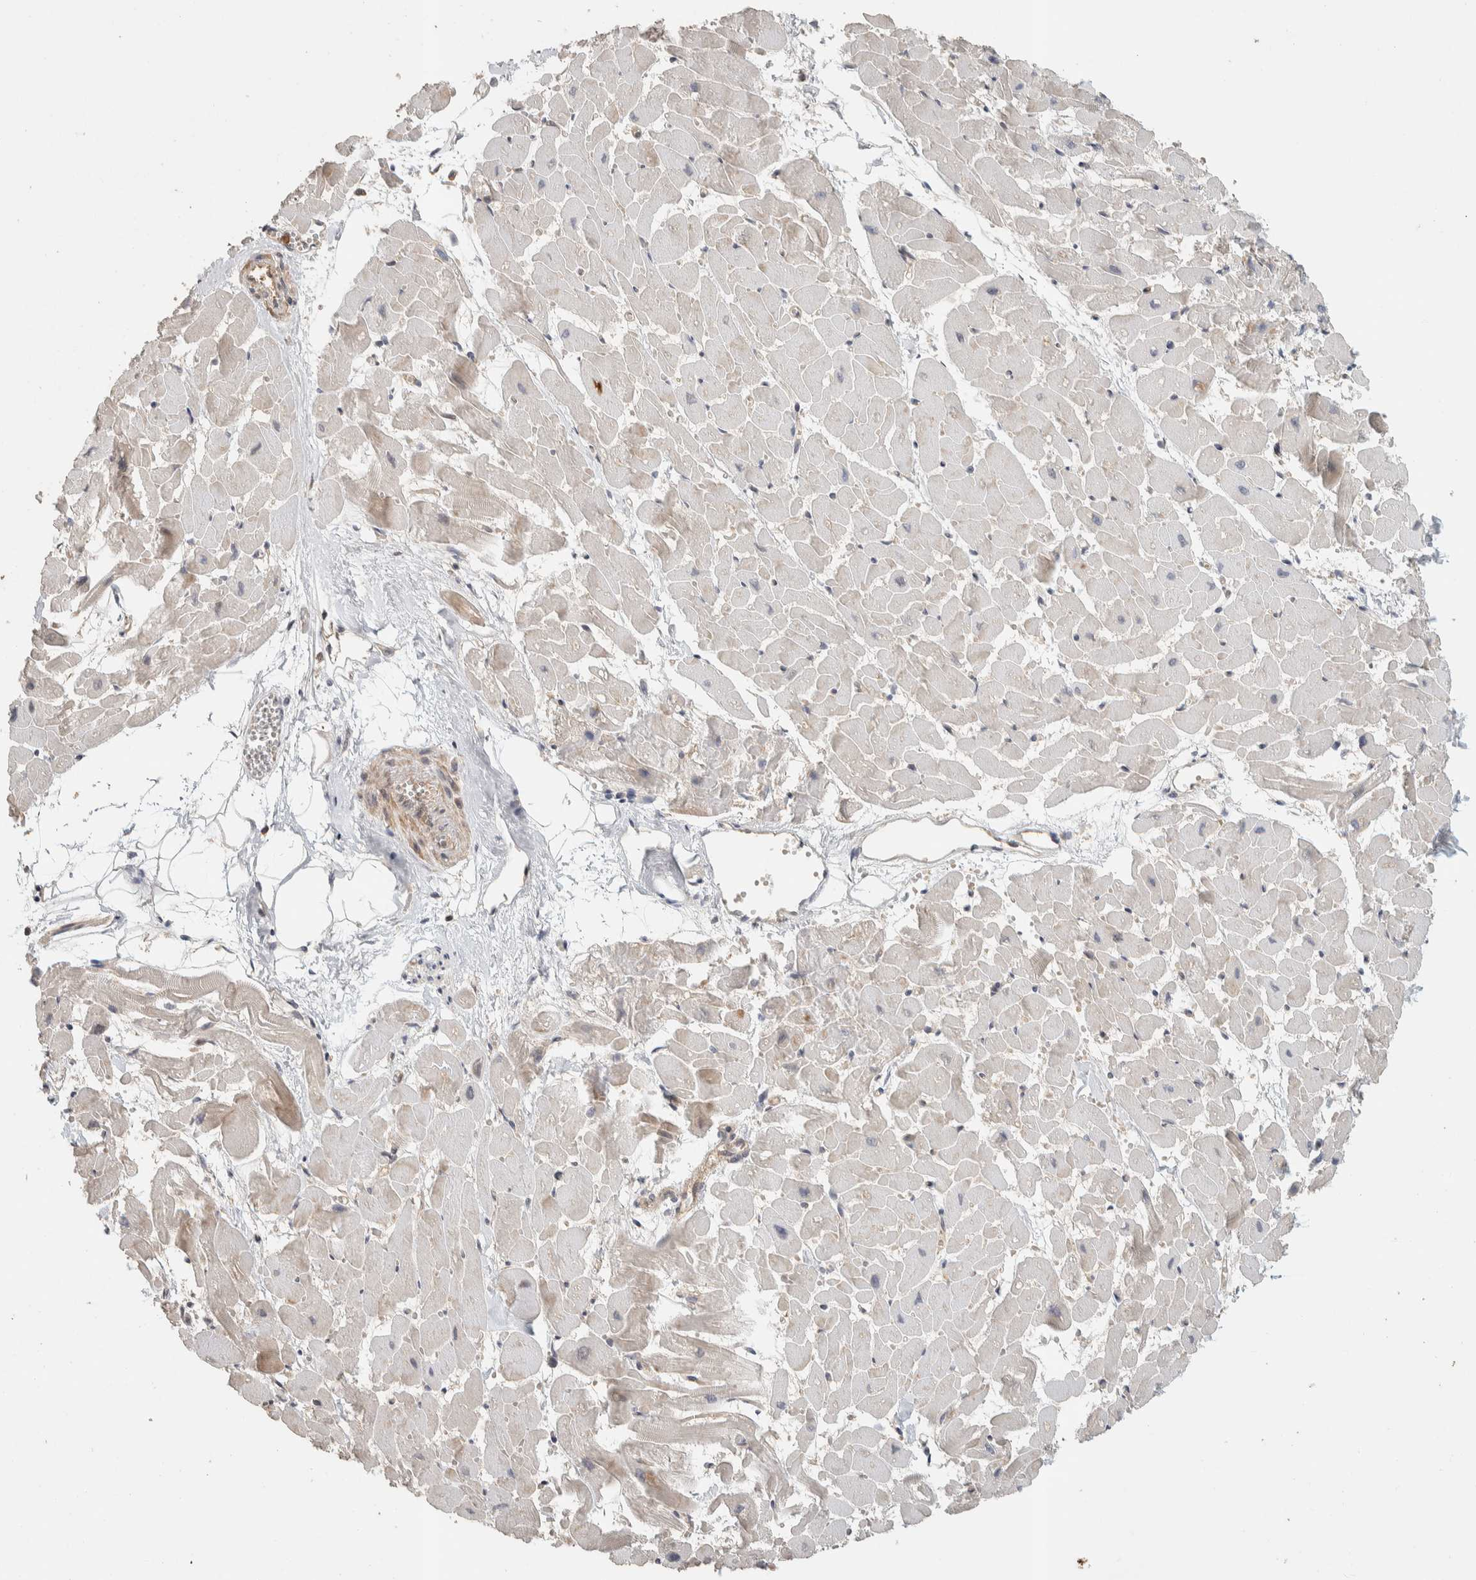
{"staining": {"intensity": "negative", "quantity": "none", "location": "none"}, "tissue": "heart muscle", "cell_type": "Cardiomyocytes", "image_type": "normal", "snomed": [{"axis": "morphology", "description": "Normal tissue, NOS"}, {"axis": "topography", "description": "Heart"}], "caption": "IHC of benign human heart muscle exhibits no positivity in cardiomyocytes.", "gene": "ADSS2", "patient": {"sex": "female", "age": 19}}